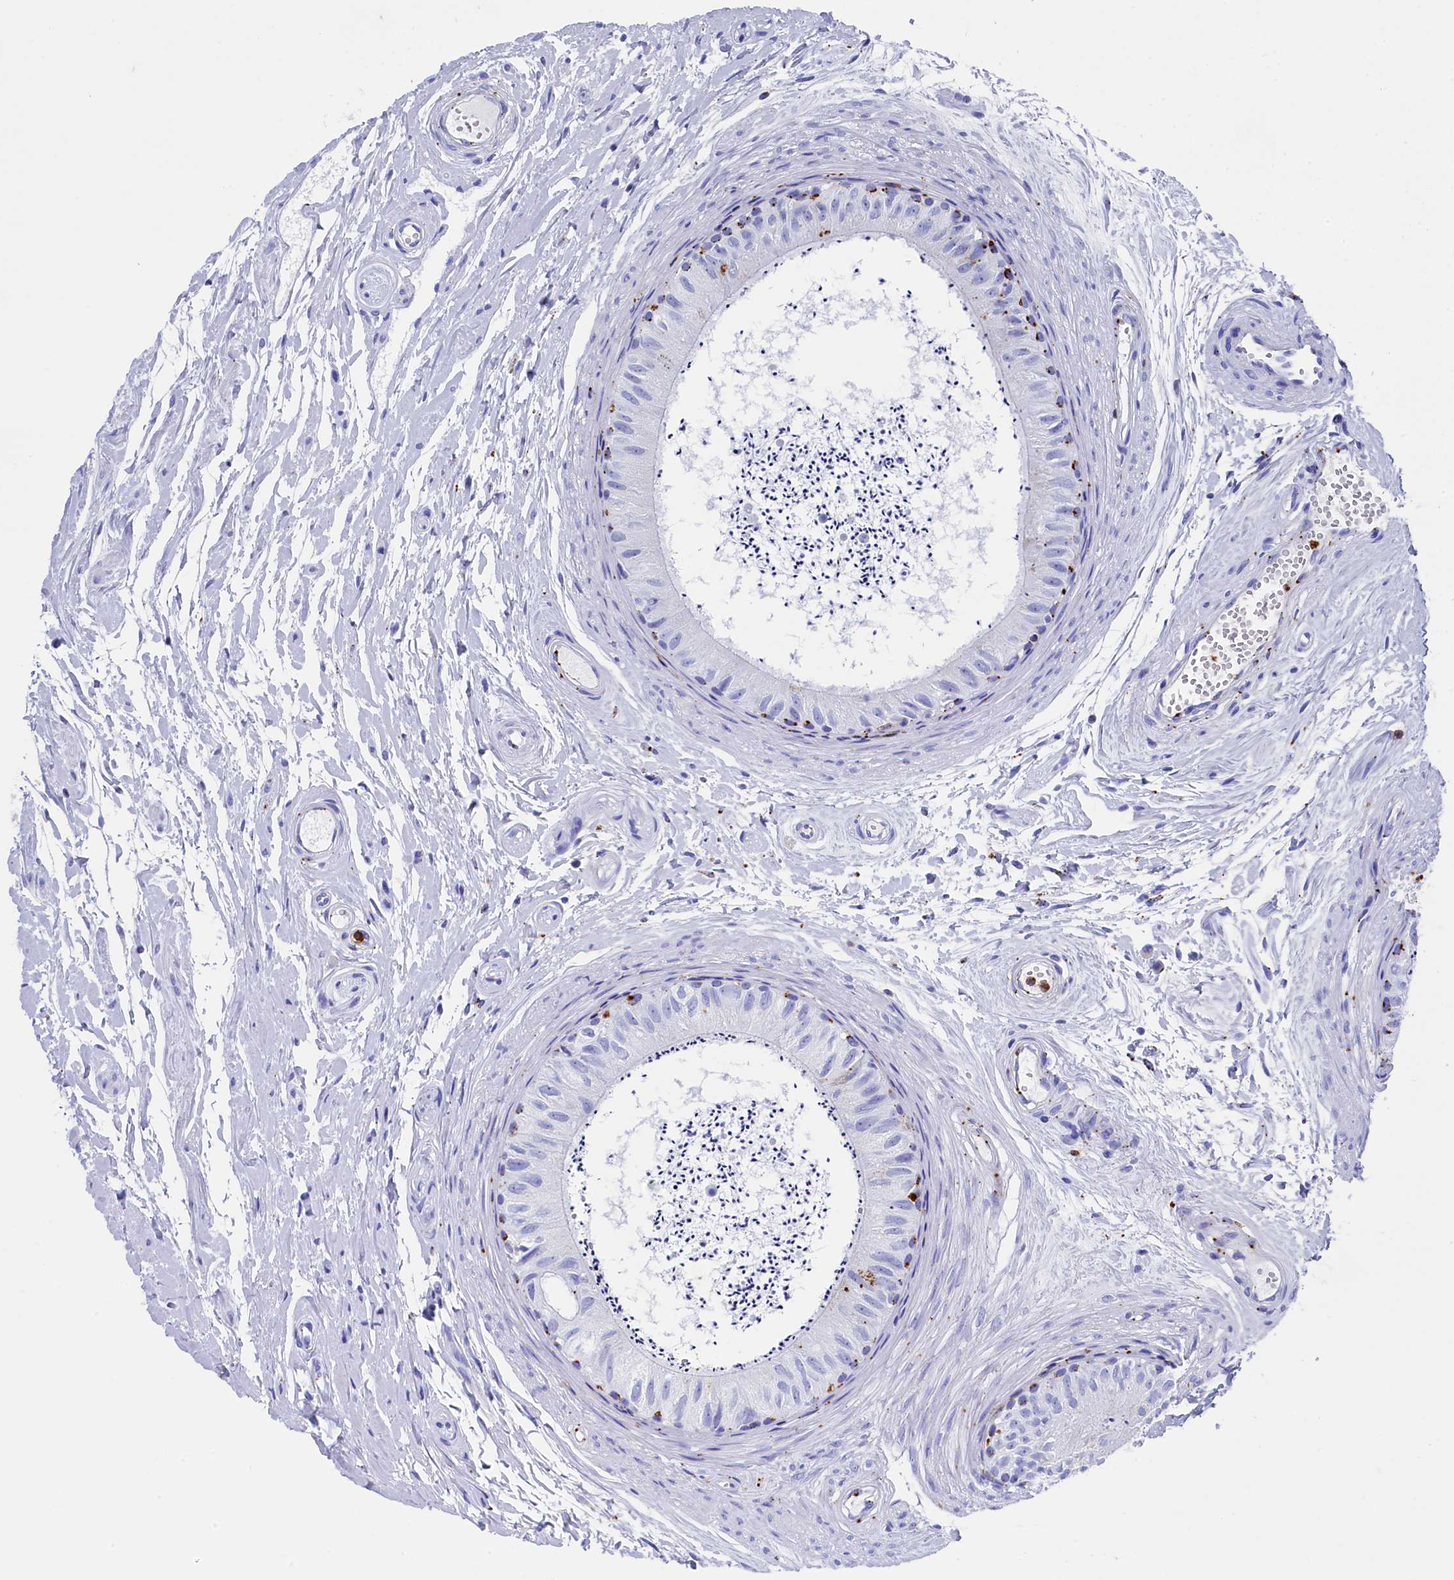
{"staining": {"intensity": "strong", "quantity": "<25%", "location": "cytoplasmic/membranous"}, "tissue": "epididymis", "cell_type": "Glandular cells", "image_type": "normal", "snomed": [{"axis": "morphology", "description": "Normal tissue, NOS"}, {"axis": "topography", "description": "Epididymis"}], "caption": "High-magnification brightfield microscopy of normal epididymis stained with DAB (brown) and counterstained with hematoxylin (blue). glandular cells exhibit strong cytoplasmic/membranous staining is present in about<25% of cells. (Stains: DAB (3,3'-diaminobenzidine) in brown, nuclei in blue, Microscopy: brightfield microscopy at high magnification).", "gene": "PLAC8", "patient": {"sex": "male", "age": 56}}